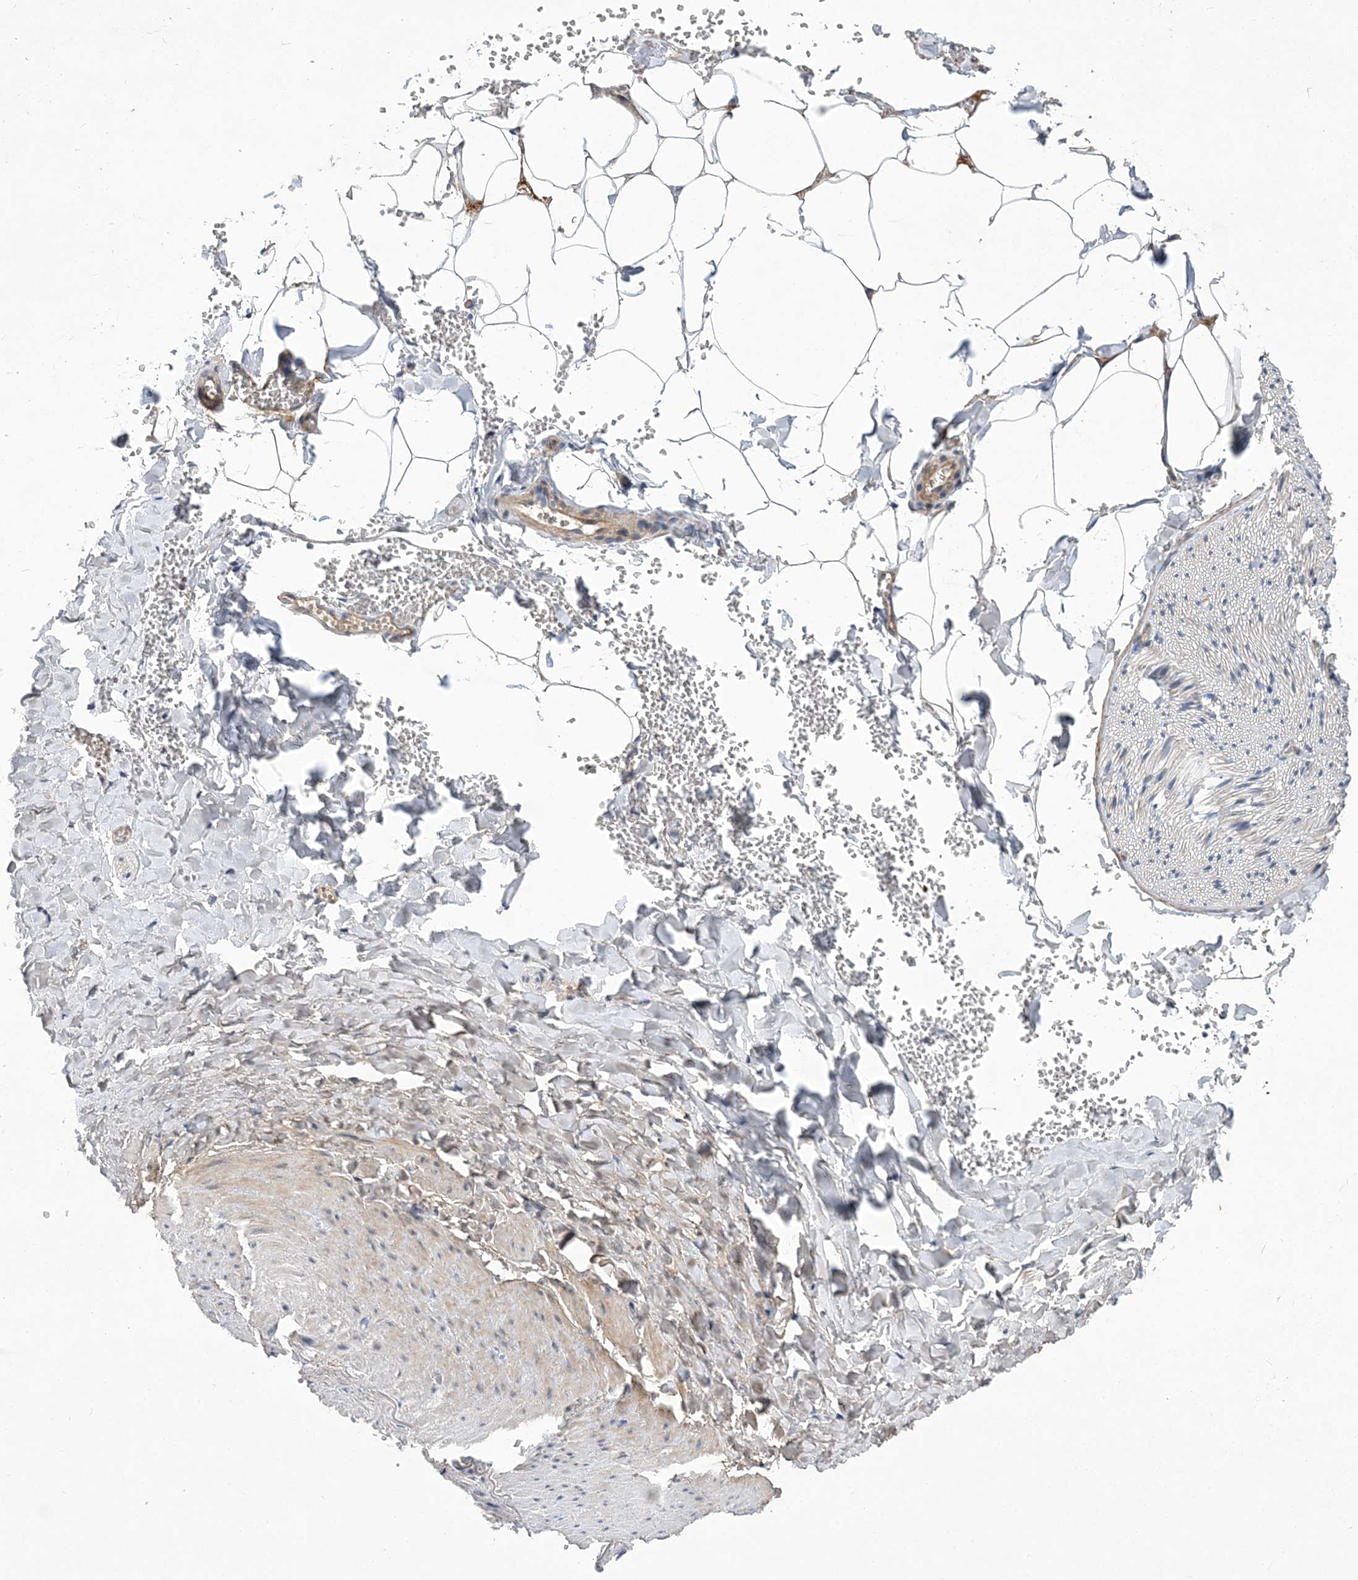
{"staining": {"intensity": "negative", "quantity": "none", "location": "none"}, "tissue": "adipose tissue", "cell_type": "Adipocytes", "image_type": "normal", "snomed": [{"axis": "morphology", "description": "Normal tissue, NOS"}, {"axis": "topography", "description": "Gallbladder"}, {"axis": "topography", "description": "Peripheral nerve tissue"}], "caption": "This is a photomicrograph of immunohistochemistry staining of normal adipose tissue, which shows no expression in adipocytes. Nuclei are stained in blue.", "gene": "FAM217A", "patient": {"sex": "male", "age": 38}}